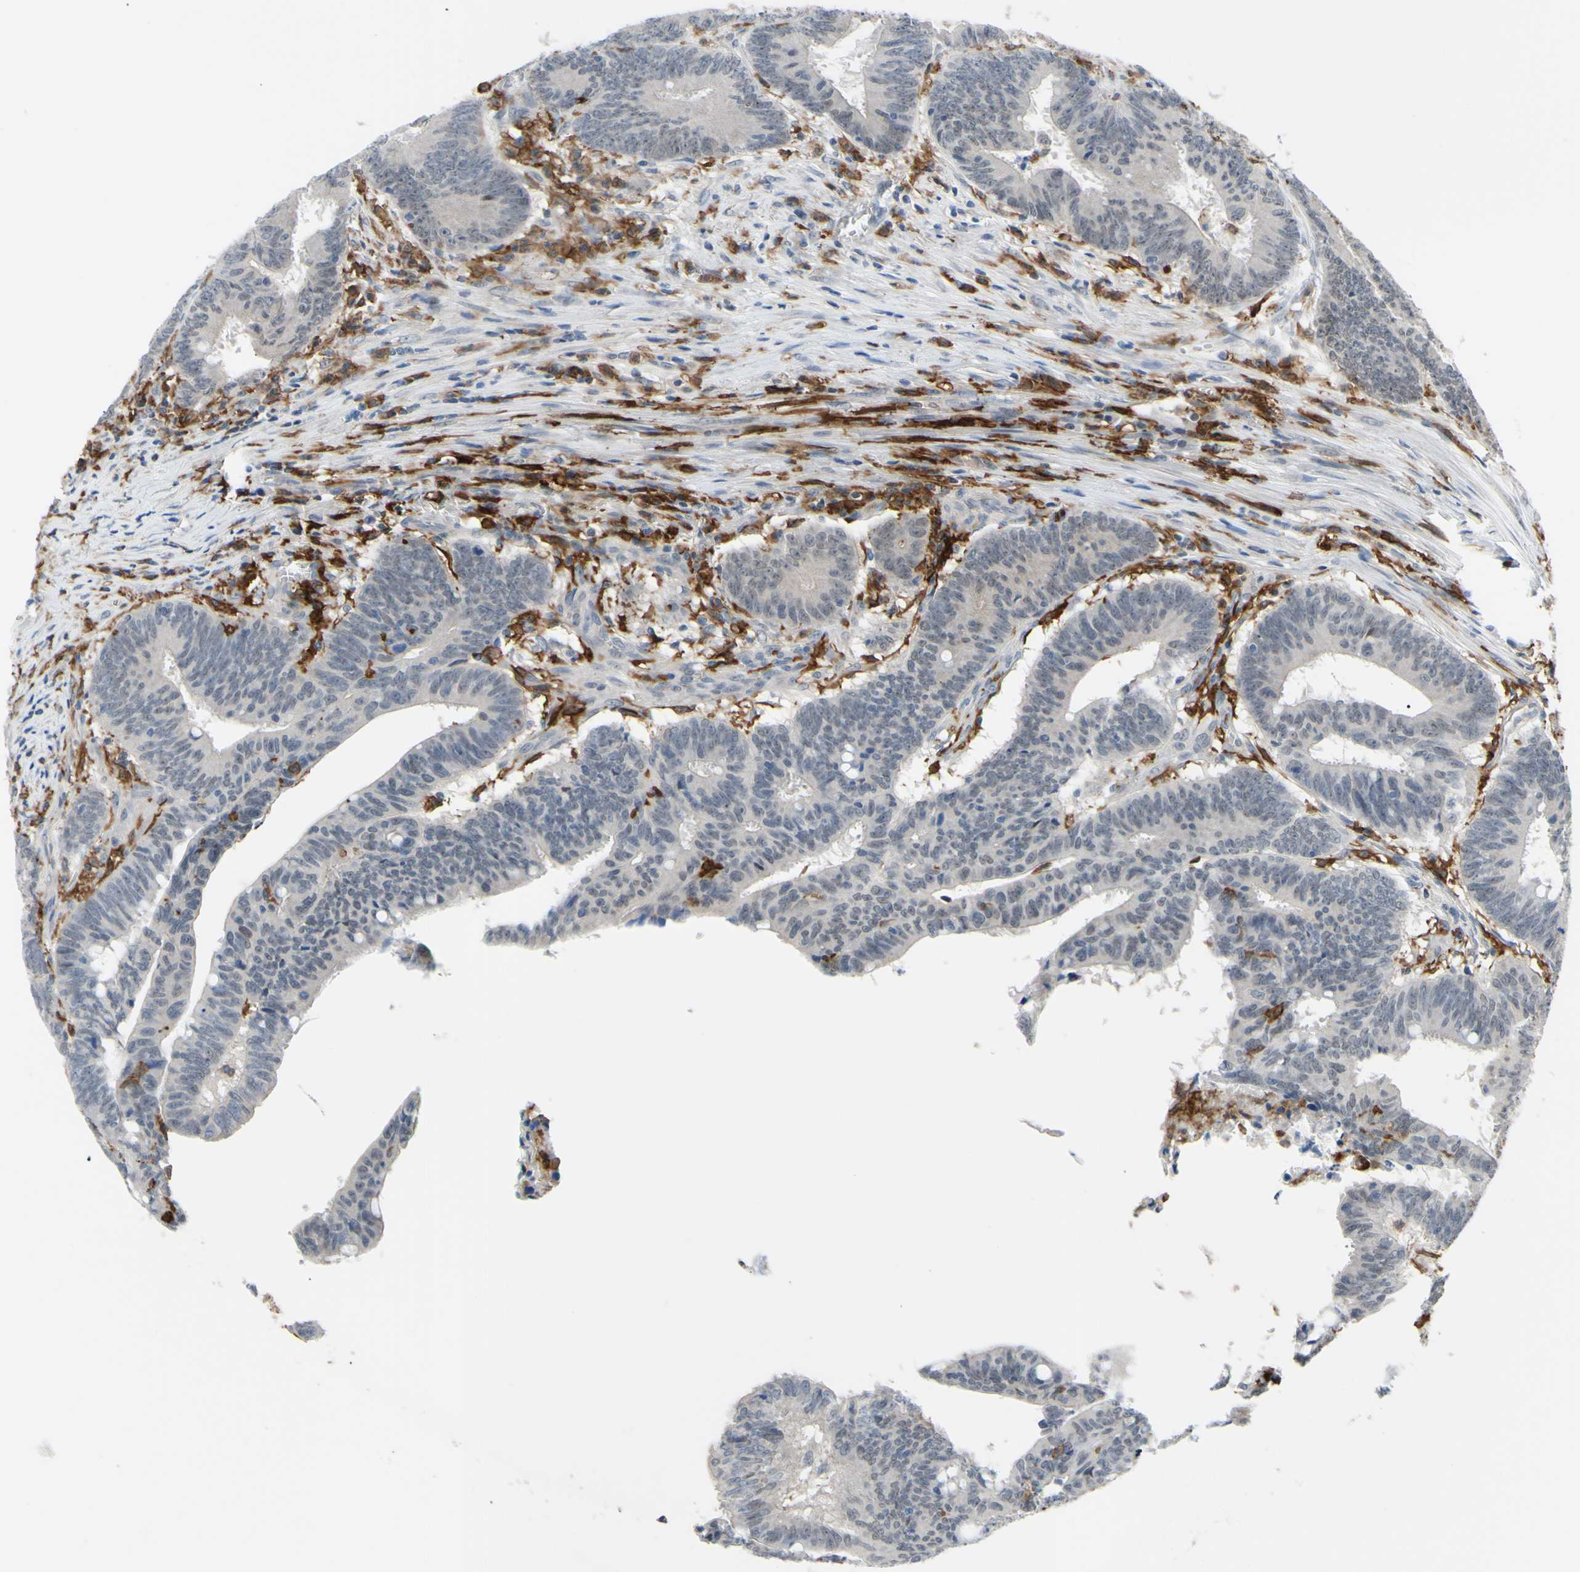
{"staining": {"intensity": "negative", "quantity": "none", "location": "none"}, "tissue": "colorectal cancer", "cell_type": "Tumor cells", "image_type": "cancer", "snomed": [{"axis": "morphology", "description": "Adenocarcinoma, NOS"}, {"axis": "topography", "description": "Colon"}], "caption": "Immunohistochemistry (IHC) histopathology image of neoplastic tissue: colorectal cancer (adenocarcinoma) stained with DAB shows no significant protein expression in tumor cells.", "gene": "FCGR2A", "patient": {"sex": "male", "age": 45}}